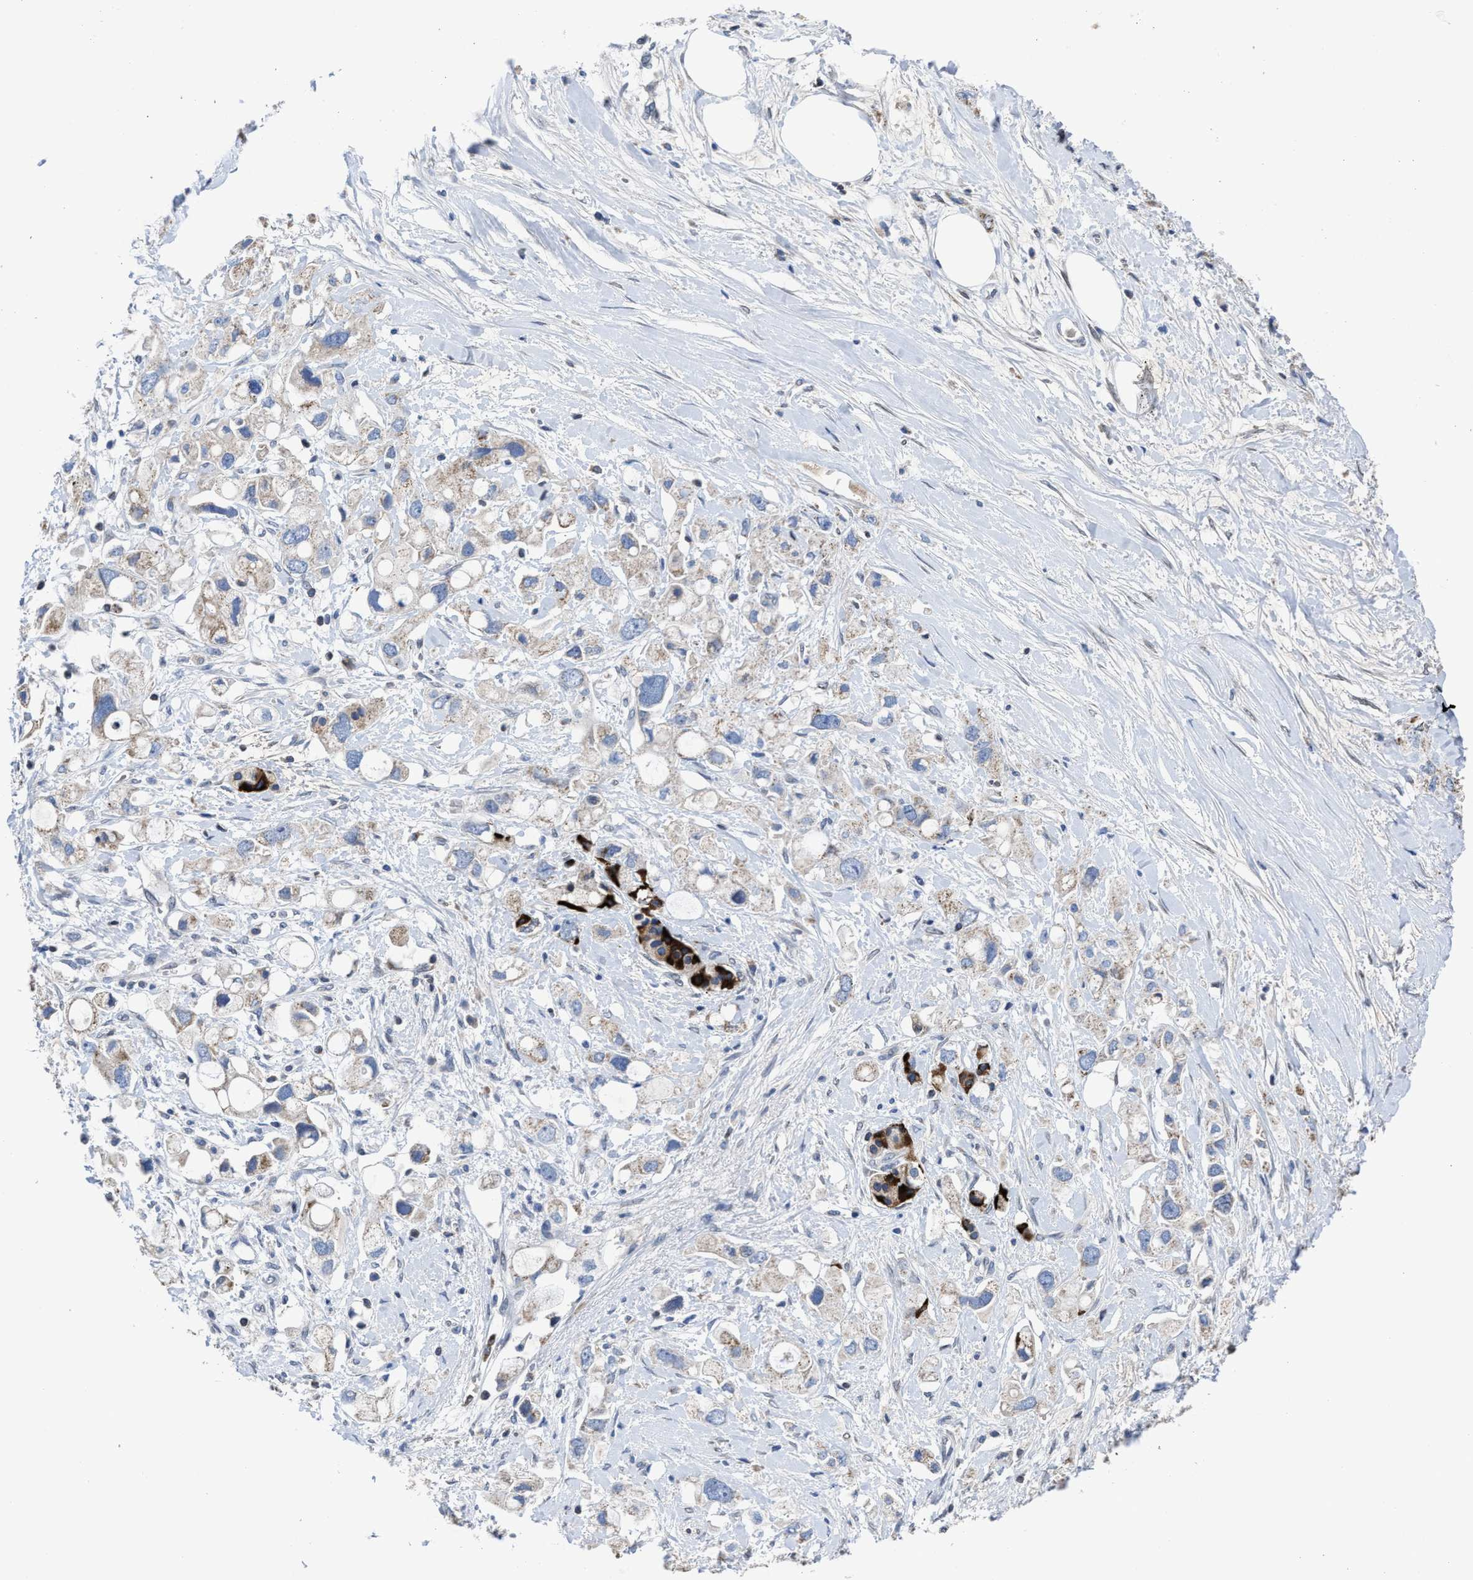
{"staining": {"intensity": "weak", "quantity": ">75%", "location": "cytoplasmic/membranous"}, "tissue": "pancreatic cancer", "cell_type": "Tumor cells", "image_type": "cancer", "snomed": [{"axis": "morphology", "description": "Adenocarcinoma, NOS"}, {"axis": "topography", "description": "Pancreas"}], "caption": "Human pancreatic cancer (adenocarcinoma) stained for a protein (brown) exhibits weak cytoplasmic/membranous positive positivity in approximately >75% of tumor cells.", "gene": "CACNA1D", "patient": {"sex": "female", "age": 56}}